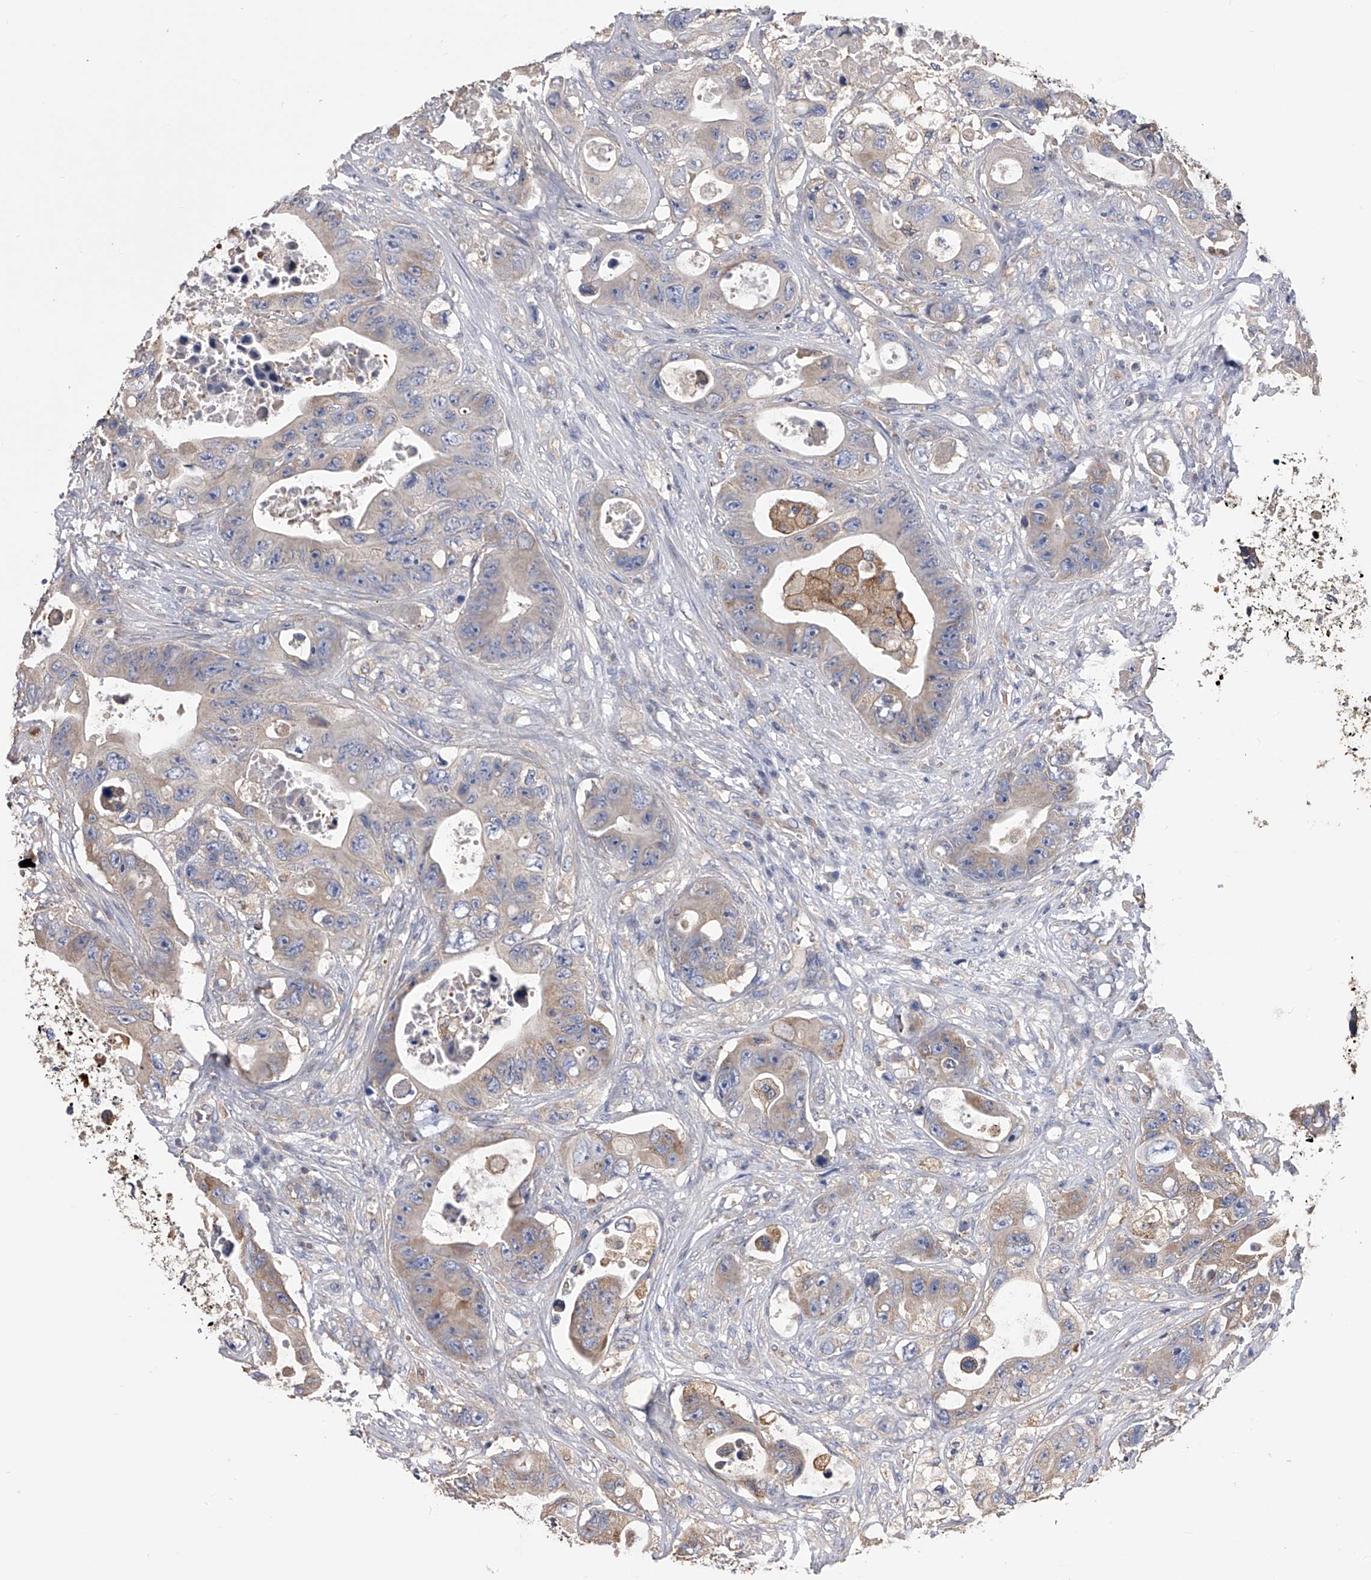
{"staining": {"intensity": "weak", "quantity": "25%-75%", "location": "cytoplasmic/membranous"}, "tissue": "colorectal cancer", "cell_type": "Tumor cells", "image_type": "cancer", "snomed": [{"axis": "morphology", "description": "Adenocarcinoma, NOS"}, {"axis": "topography", "description": "Colon"}], "caption": "The micrograph reveals a brown stain indicating the presence of a protein in the cytoplasmic/membranous of tumor cells in colorectal cancer.", "gene": "CUL7", "patient": {"sex": "female", "age": 46}}